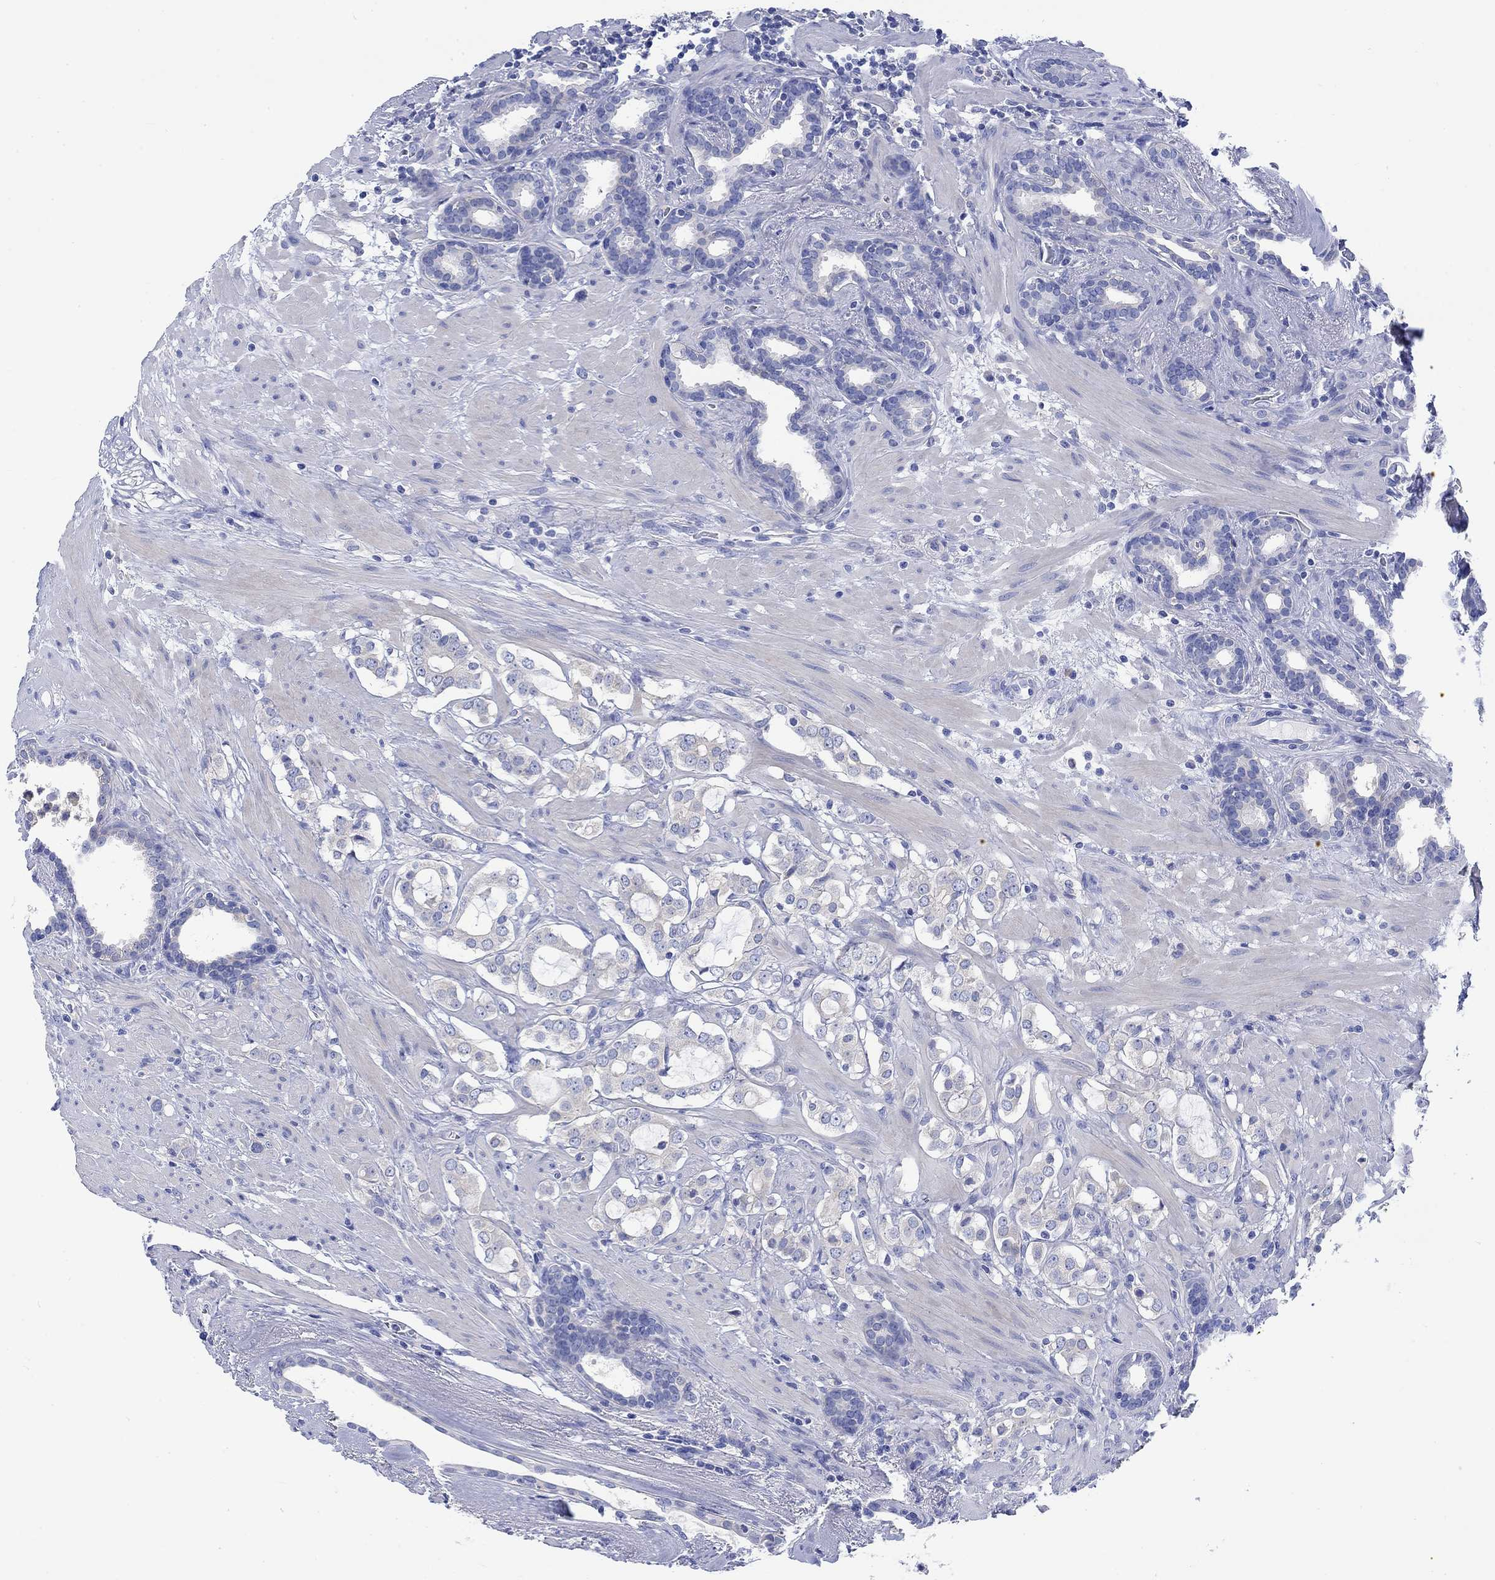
{"staining": {"intensity": "negative", "quantity": "none", "location": "none"}, "tissue": "prostate cancer", "cell_type": "Tumor cells", "image_type": "cancer", "snomed": [{"axis": "morphology", "description": "Adenocarcinoma, NOS"}, {"axis": "topography", "description": "Prostate"}], "caption": "This is an IHC photomicrograph of prostate cancer (adenocarcinoma). There is no positivity in tumor cells.", "gene": "REEP6", "patient": {"sex": "male", "age": 66}}